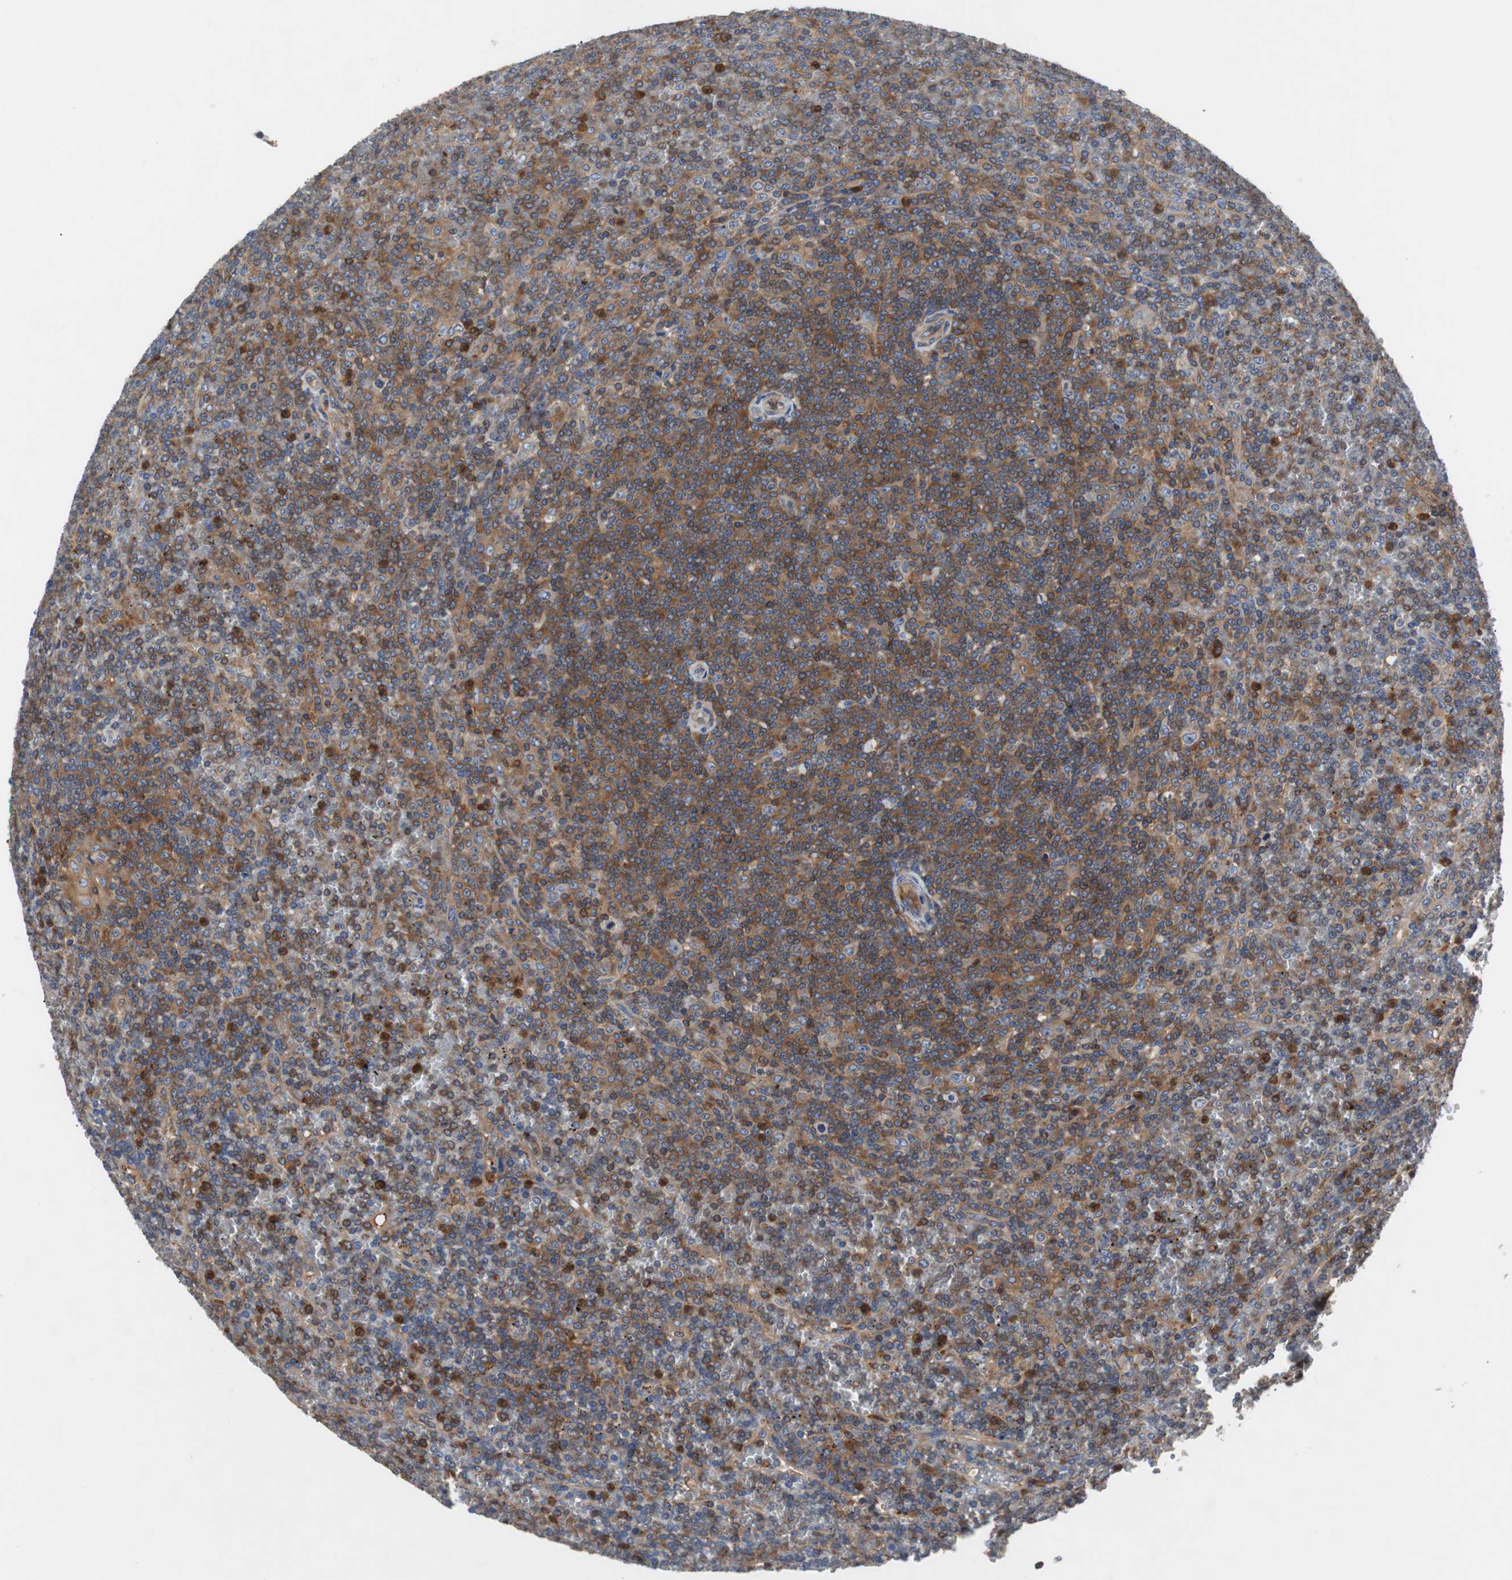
{"staining": {"intensity": "moderate", "quantity": ">75%", "location": "cytoplasmic/membranous"}, "tissue": "lymphoma", "cell_type": "Tumor cells", "image_type": "cancer", "snomed": [{"axis": "morphology", "description": "Malignant lymphoma, non-Hodgkin's type, Low grade"}, {"axis": "topography", "description": "Spleen"}], "caption": "Immunohistochemistry of low-grade malignant lymphoma, non-Hodgkin's type demonstrates medium levels of moderate cytoplasmic/membranous expression in about >75% of tumor cells. (brown staining indicates protein expression, while blue staining denotes nuclei).", "gene": "GYS1", "patient": {"sex": "female", "age": 19}}